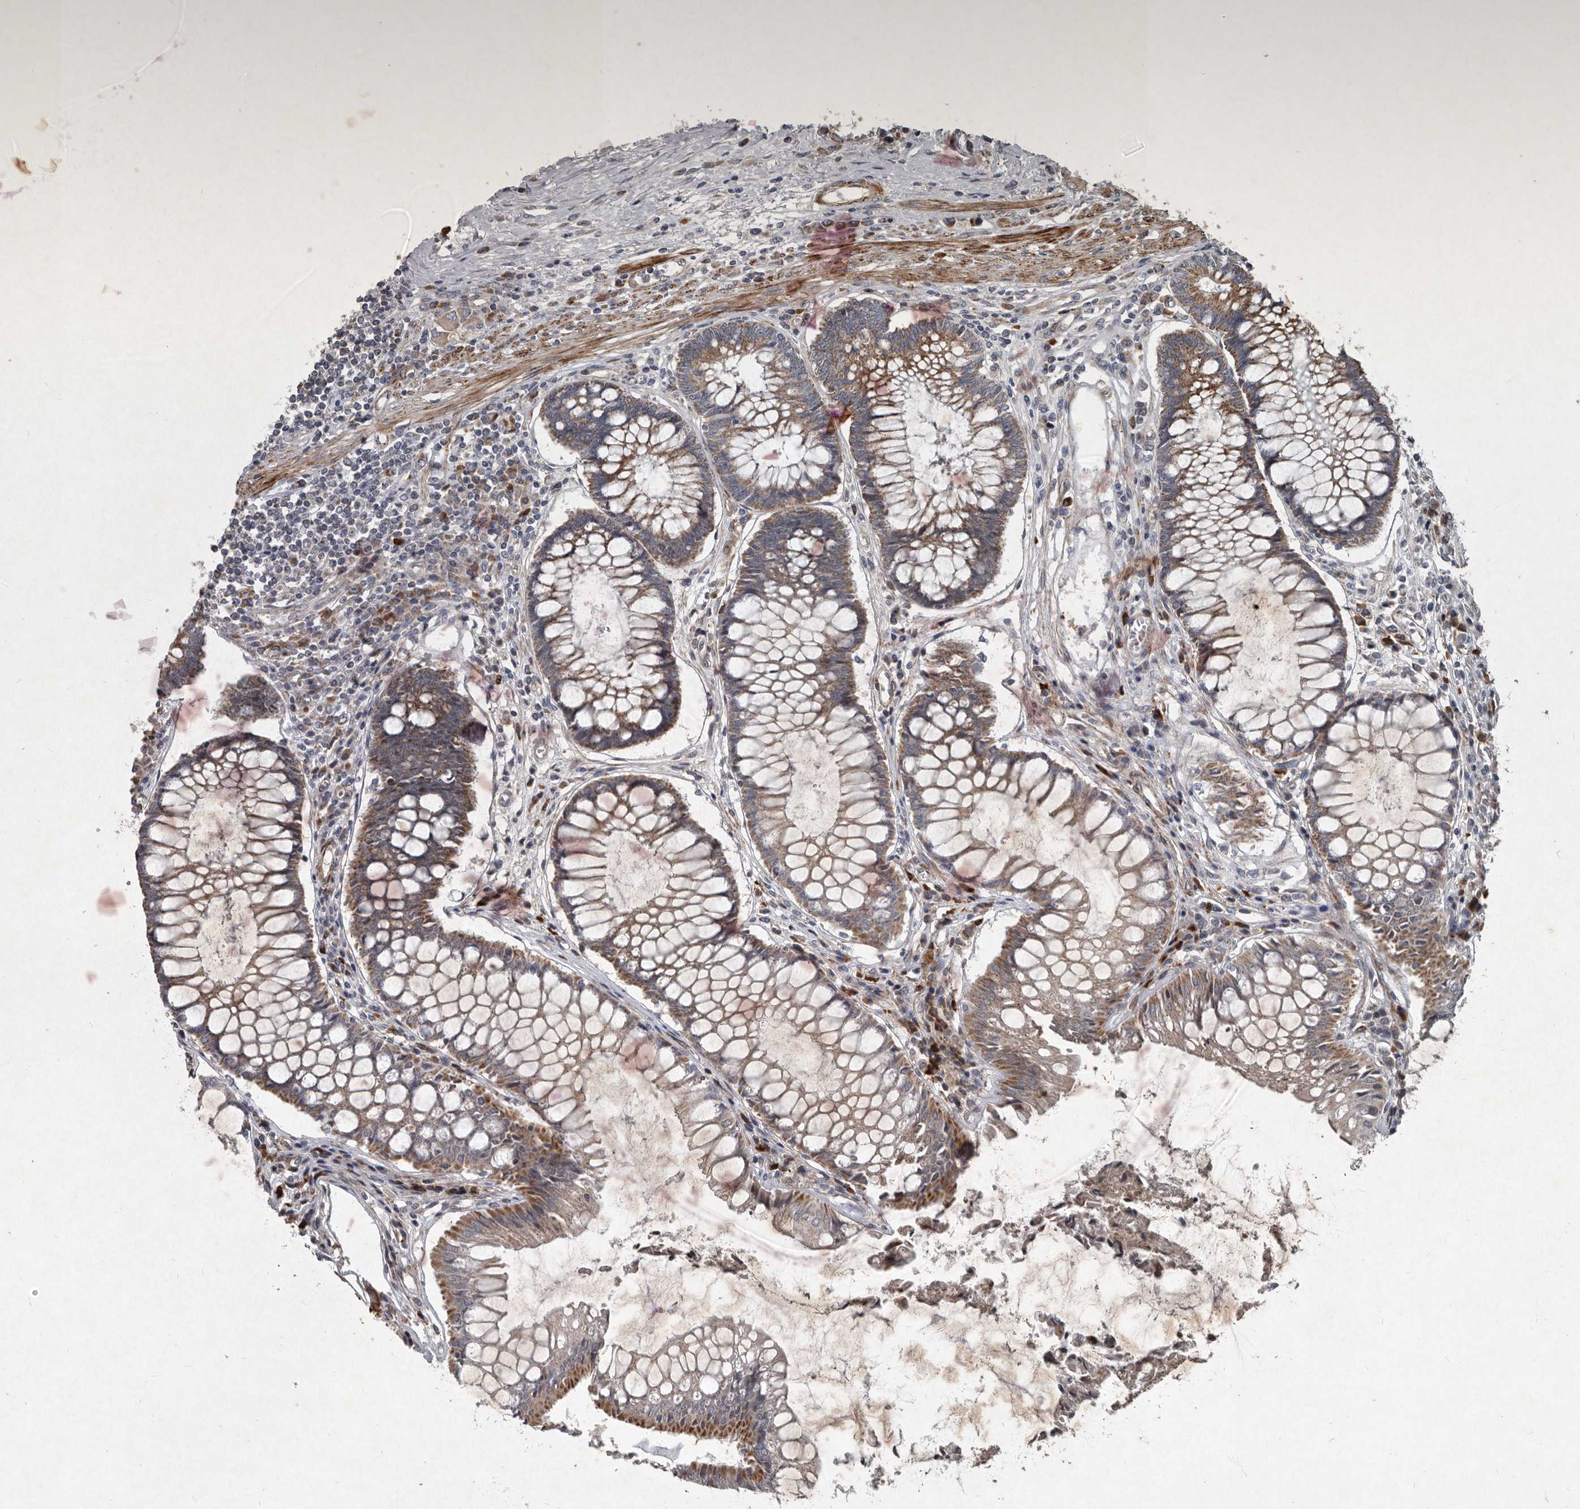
{"staining": {"intensity": "moderate", "quantity": ">75%", "location": "cytoplasmic/membranous"}, "tissue": "colorectal cancer", "cell_type": "Tumor cells", "image_type": "cancer", "snomed": [{"axis": "morphology", "description": "Adenocarcinoma, NOS"}, {"axis": "topography", "description": "Rectum"}], "caption": "Adenocarcinoma (colorectal) was stained to show a protein in brown. There is medium levels of moderate cytoplasmic/membranous staining in approximately >75% of tumor cells. (IHC, brightfield microscopy, high magnification).", "gene": "MRPS15", "patient": {"sex": "male", "age": 84}}